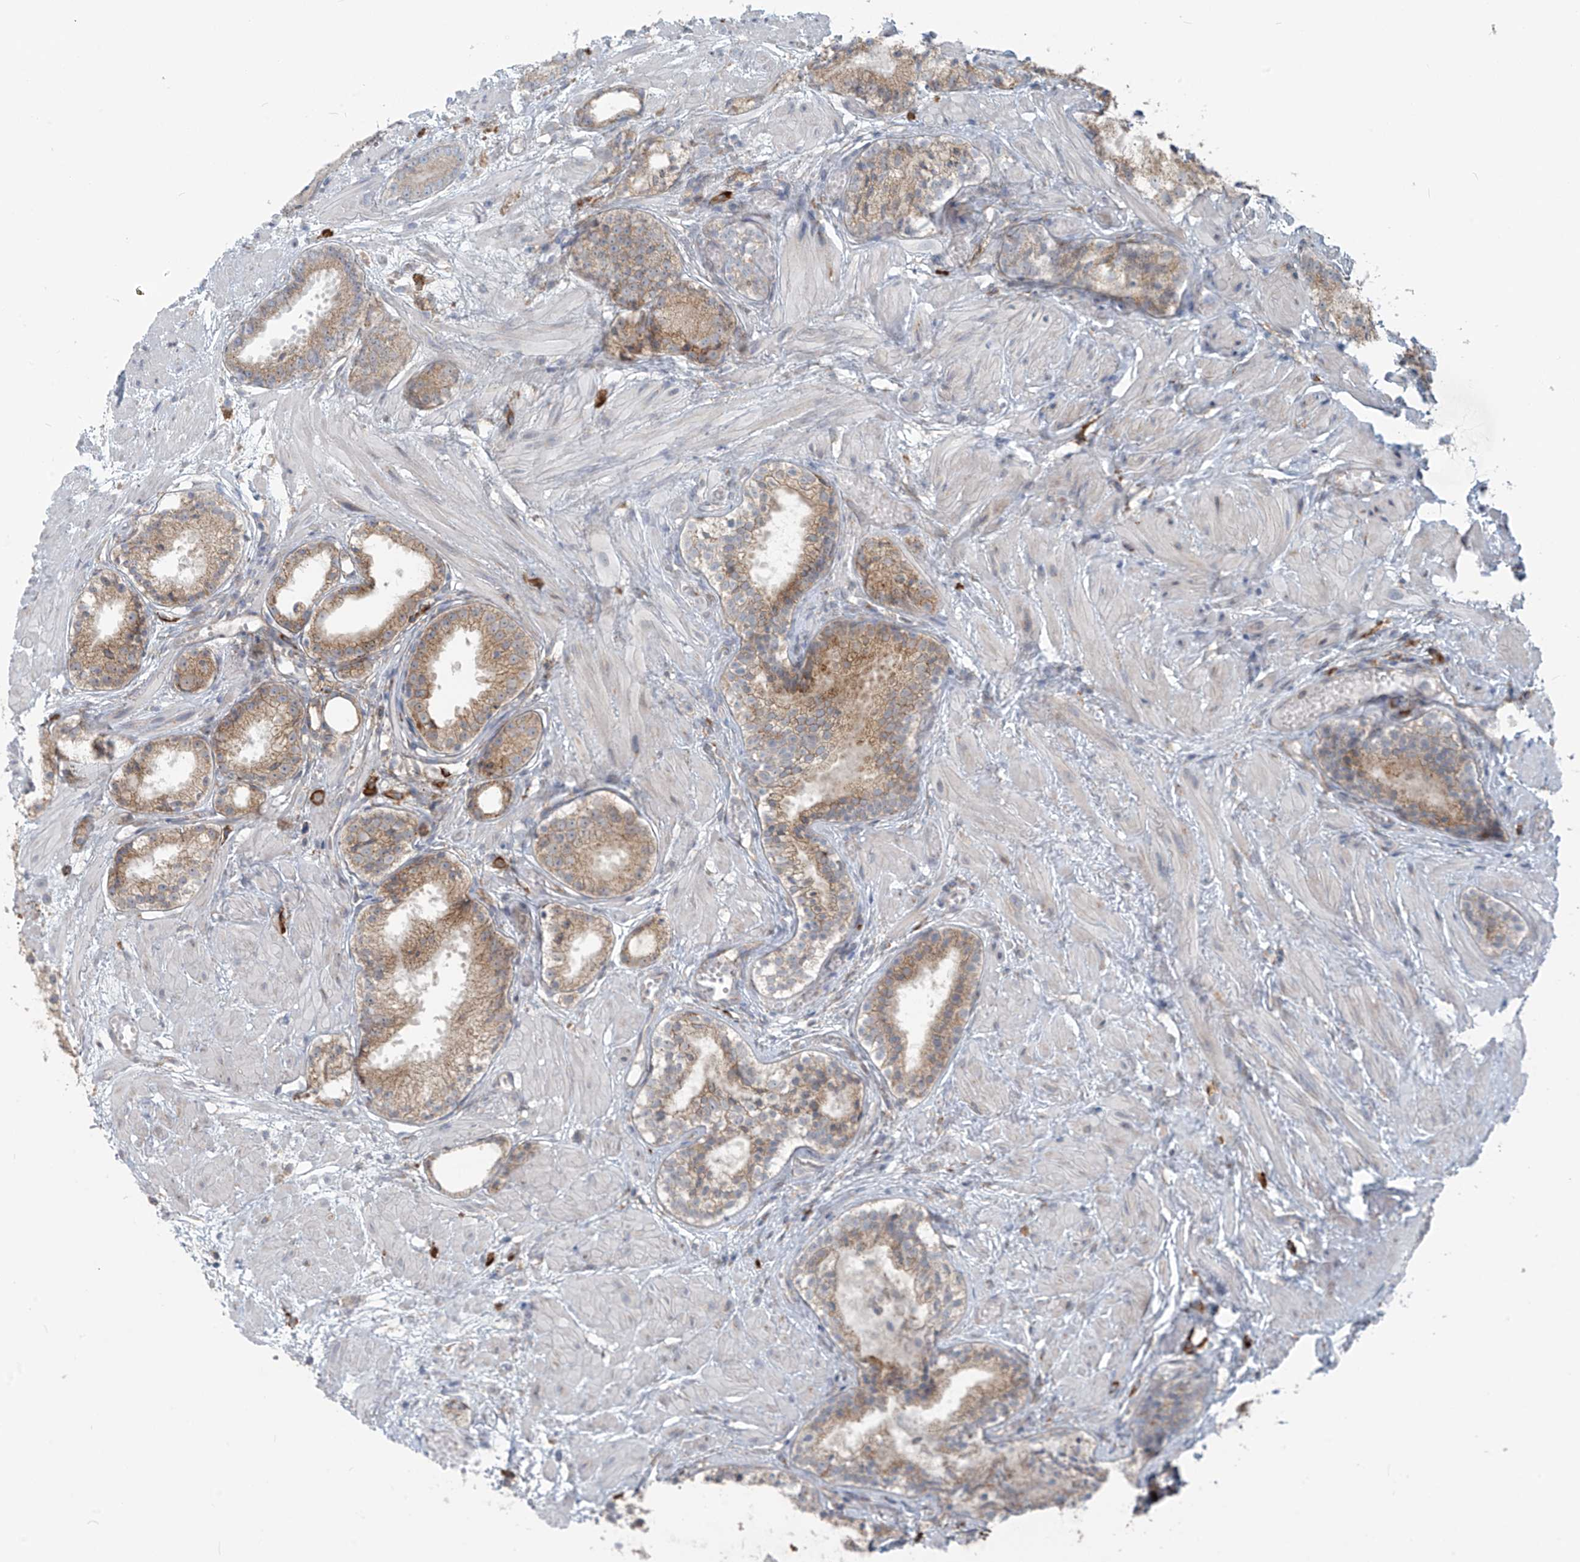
{"staining": {"intensity": "weak", "quantity": ">75%", "location": "cytoplasmic/membranous"}, "tissue": "prostate cancer", "cell_type": "Tumor cells", "image_type": "cancer", "snomed": [{"axis": "morphology", "description": "Adenocarcinoma, Low grade"}, {"axis": "topography", "description": "Prostate"}], "caption": "Immunohistochemistry photomicrograph of neoplastic tissue: adenocarcinoma (low-grade) (prostate) stained using IHC displays low levels of weak protein expression localized specifically in the cytoplasmic/membranous of tumor cells, appearing as a cytoplasmic/membranous brown color.", "gene": "KATNIP", "patient": {"sex": "male", "age": 88}}